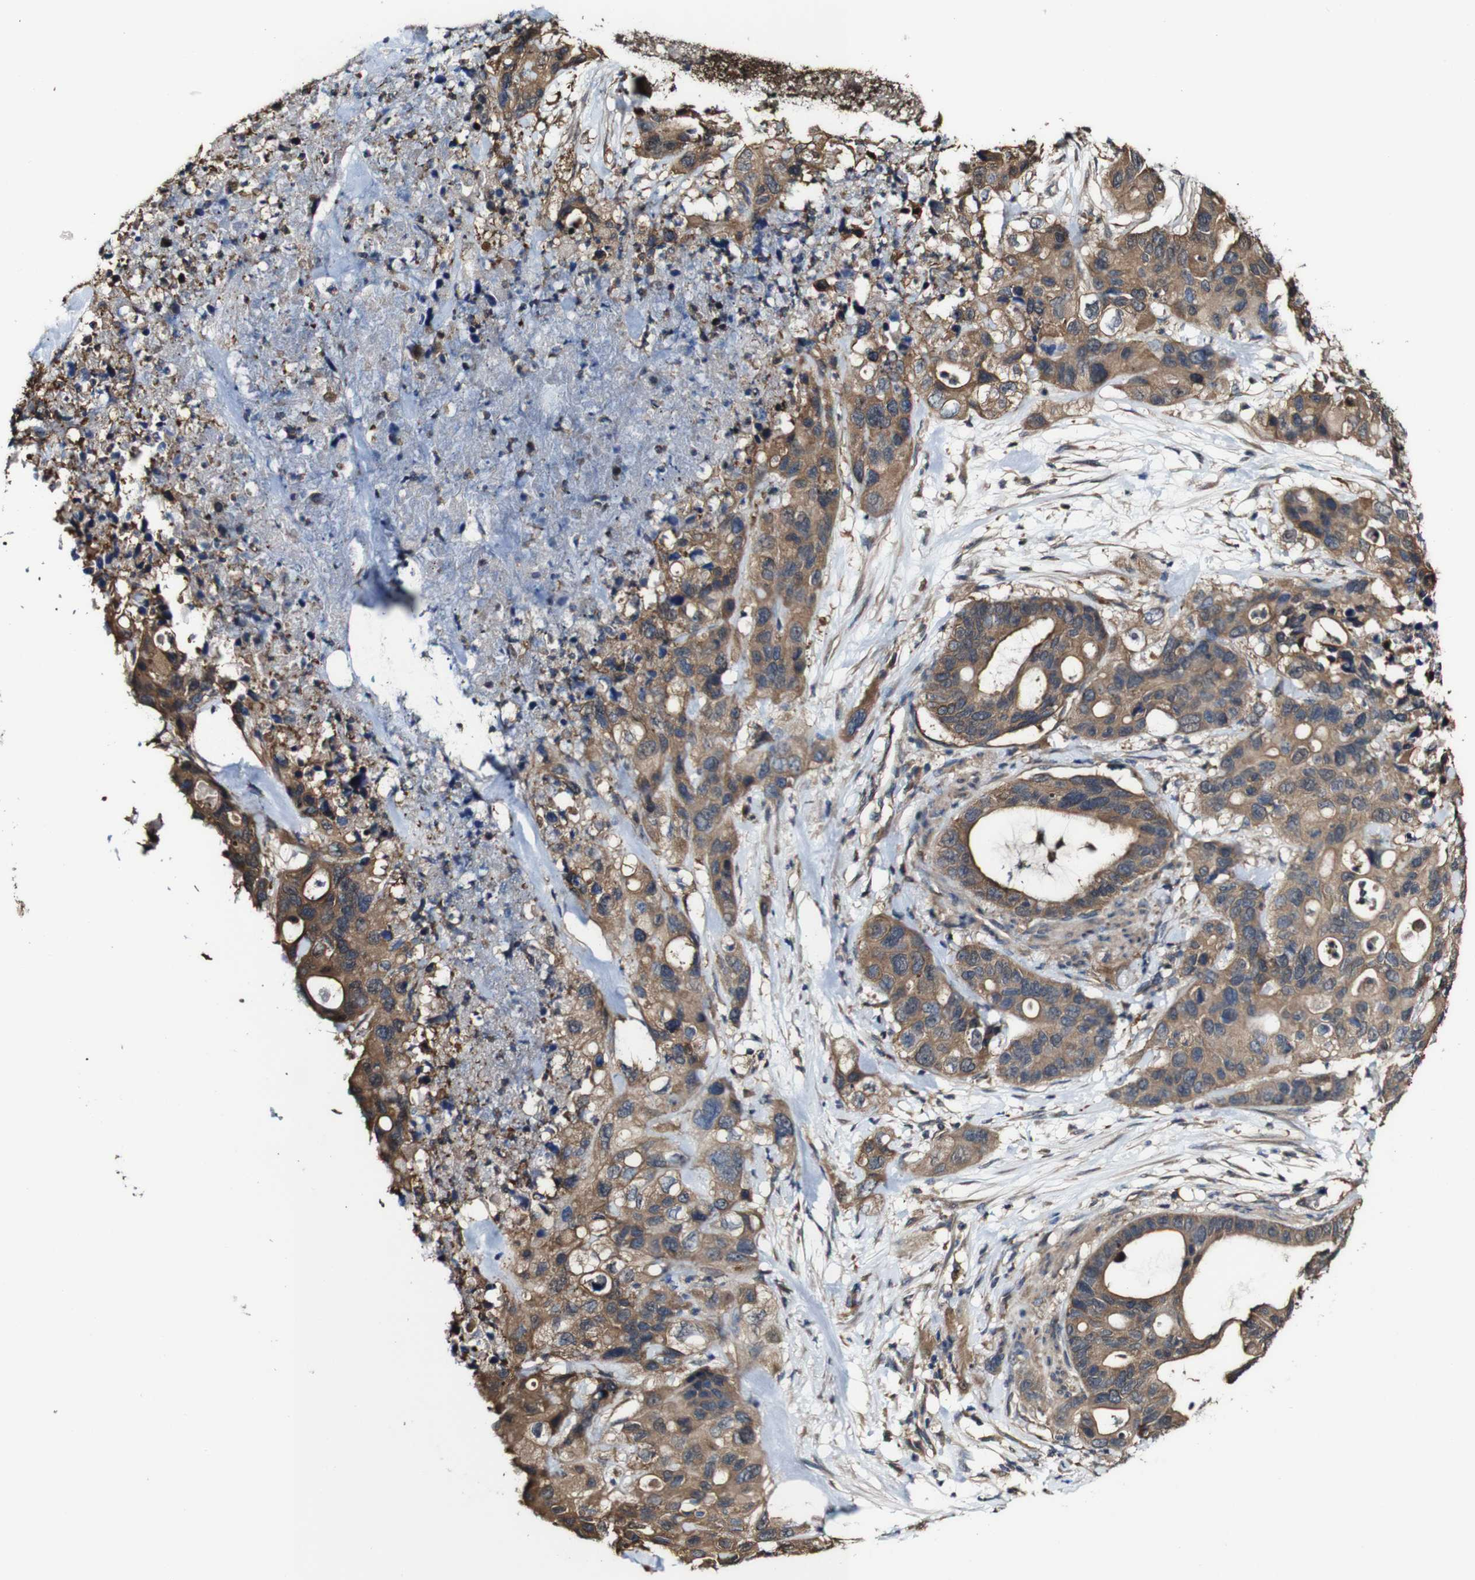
{"staining": {"intensity": "moderate", "quantity": ">75%", "location": "cytoplasmic/membranous"}, "tissue": "pancreatic cancer", "cell_type": "Tumor cells", "image_type": "cancer", "snomed": [{"axis": "morphology", "description": "Adenocarcinoma, NOS"}, {"axis": "topography", "description": "Pancreas"}], "caption": "Protein staining demonstrates moderate cytoplasmic/membranous staining in about >75% of tumor cells in pancreatic adenocarcinoma. (DAB IHC with brightfield microscopy, high magnification).", "gene": "PTPRR", "patient": {"sex": "female", "age": 71}}